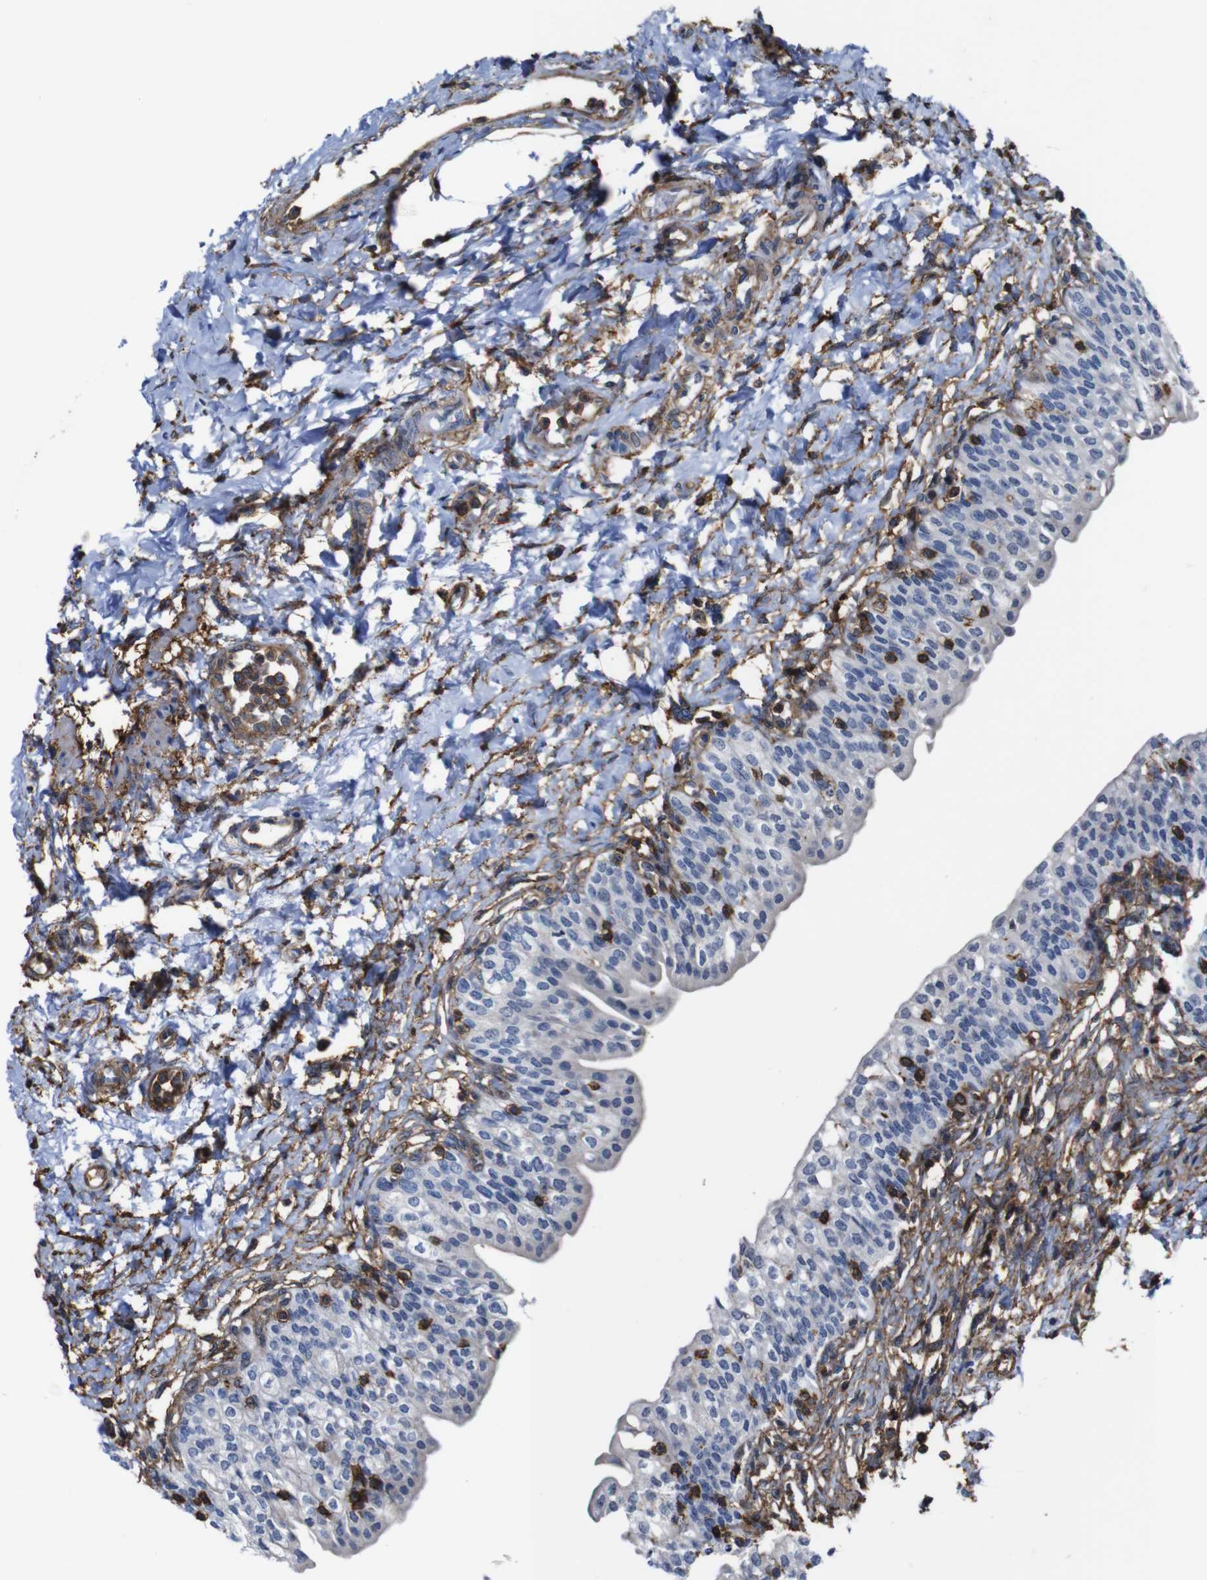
{"staining": {"intensity": "negative", "quantity": "none", "location": "none"}, "tissue": "urinary bladder", "cell_type": "Urothelial cells", "image_type": "normal", "snomed": [{"axis": "morphology", "description": "Normal tissue, NOS"}, {"axis": "topography", "description": "Urinary bladder"}], "caption": "A high-resolution histopathology image shows IHC staining of normal urinary bladder, which shows no significant expression in urothelial cells.", "gene": "PI4KA", "patient": {"sex": "male", "age": 55}}